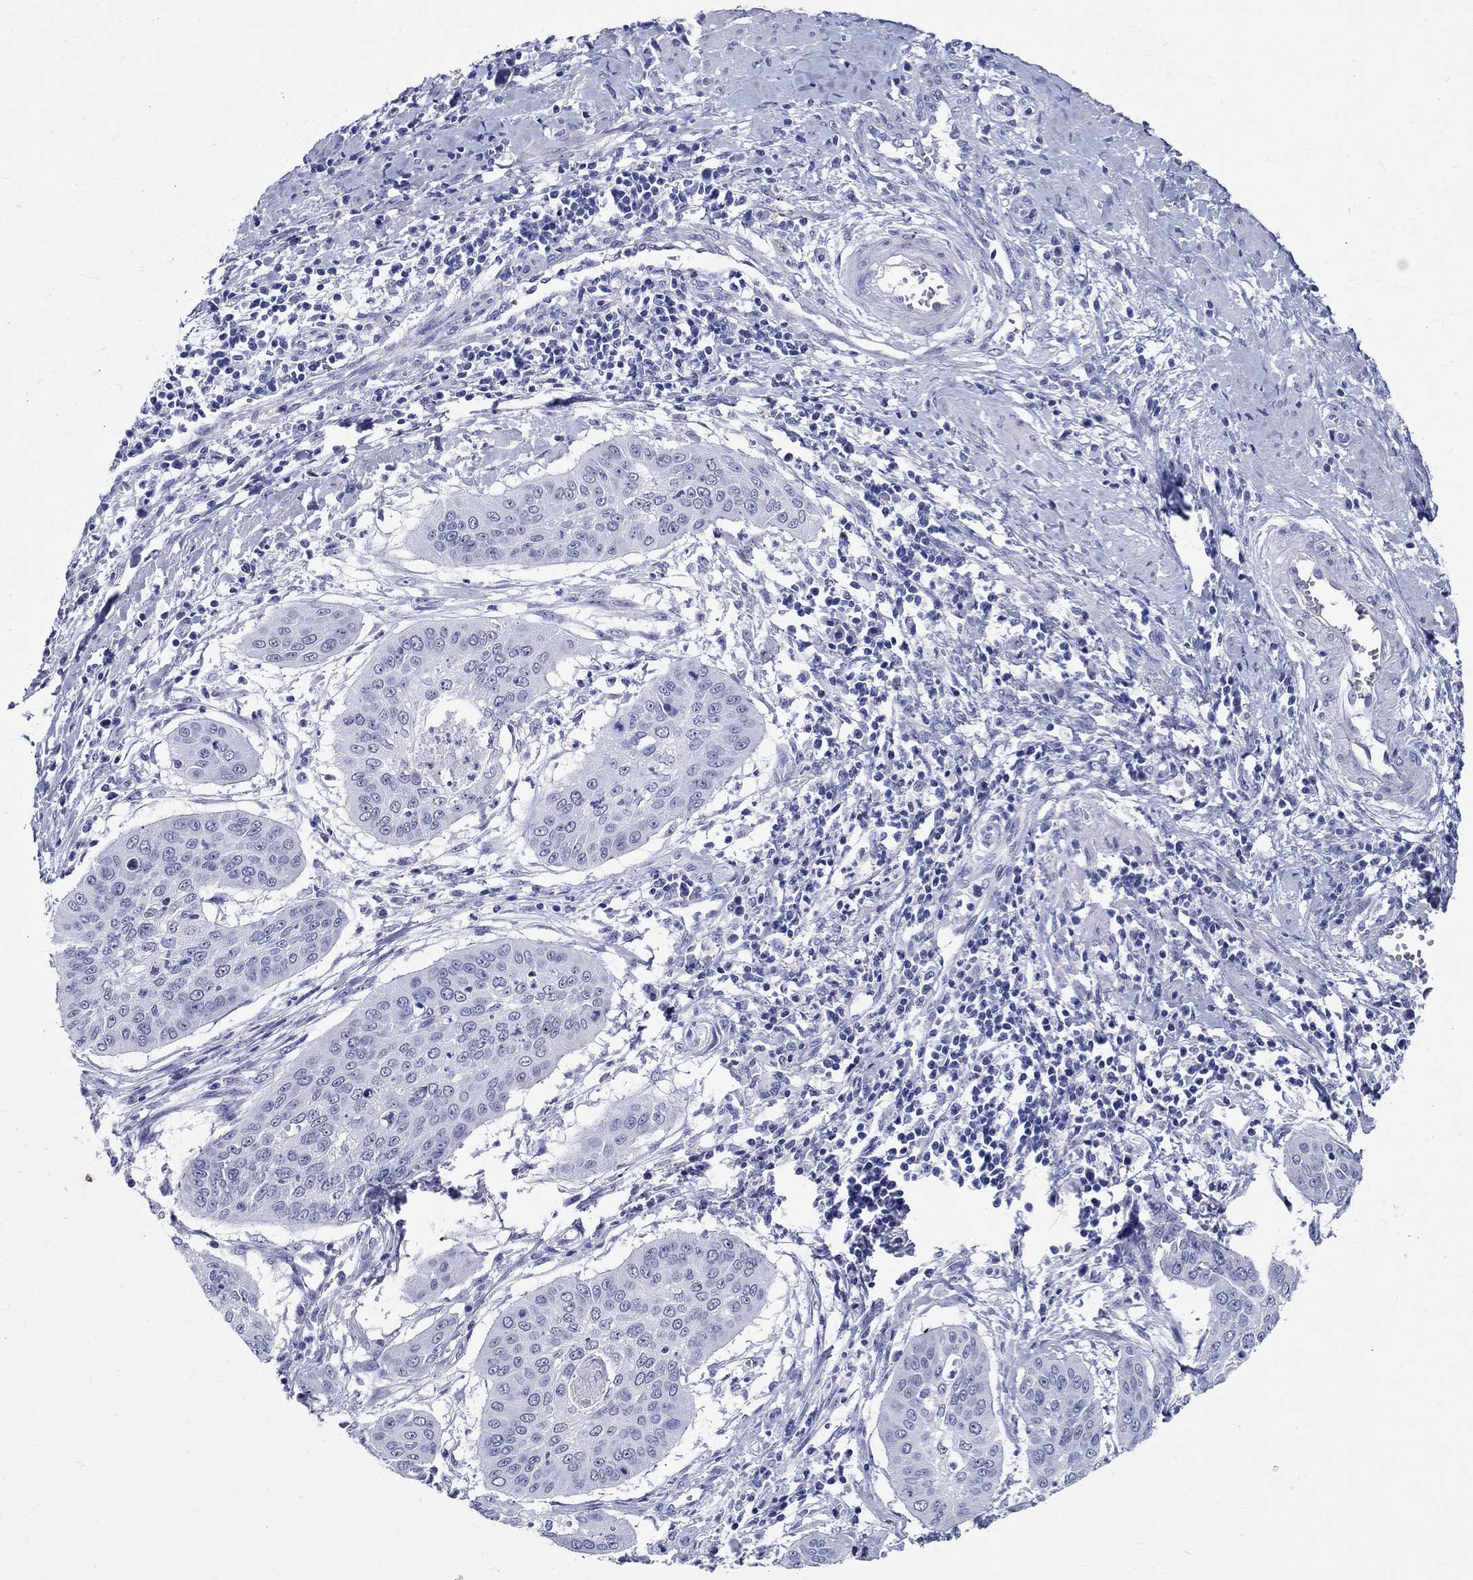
{"staining": {"intensity": "negative", "quantity": "none", "location": "none"}, "tissue": "cervical cancer", "cell_type": "Tumor cells", "image_type": "cancer", "snomed": [{"axis": "morphology", "description": "Squamous cell carcinoma, NOS"}, {"axis": "topography", "description": "Cervix"}], "caption": "DAB (3,3'-diaminobenzidine) immunohistochemical staining of human cervical cancer reveals no significant expression in tumor cells.", "gene": "TSPAN16", "patient": {"sex": "female", "age": 39}}